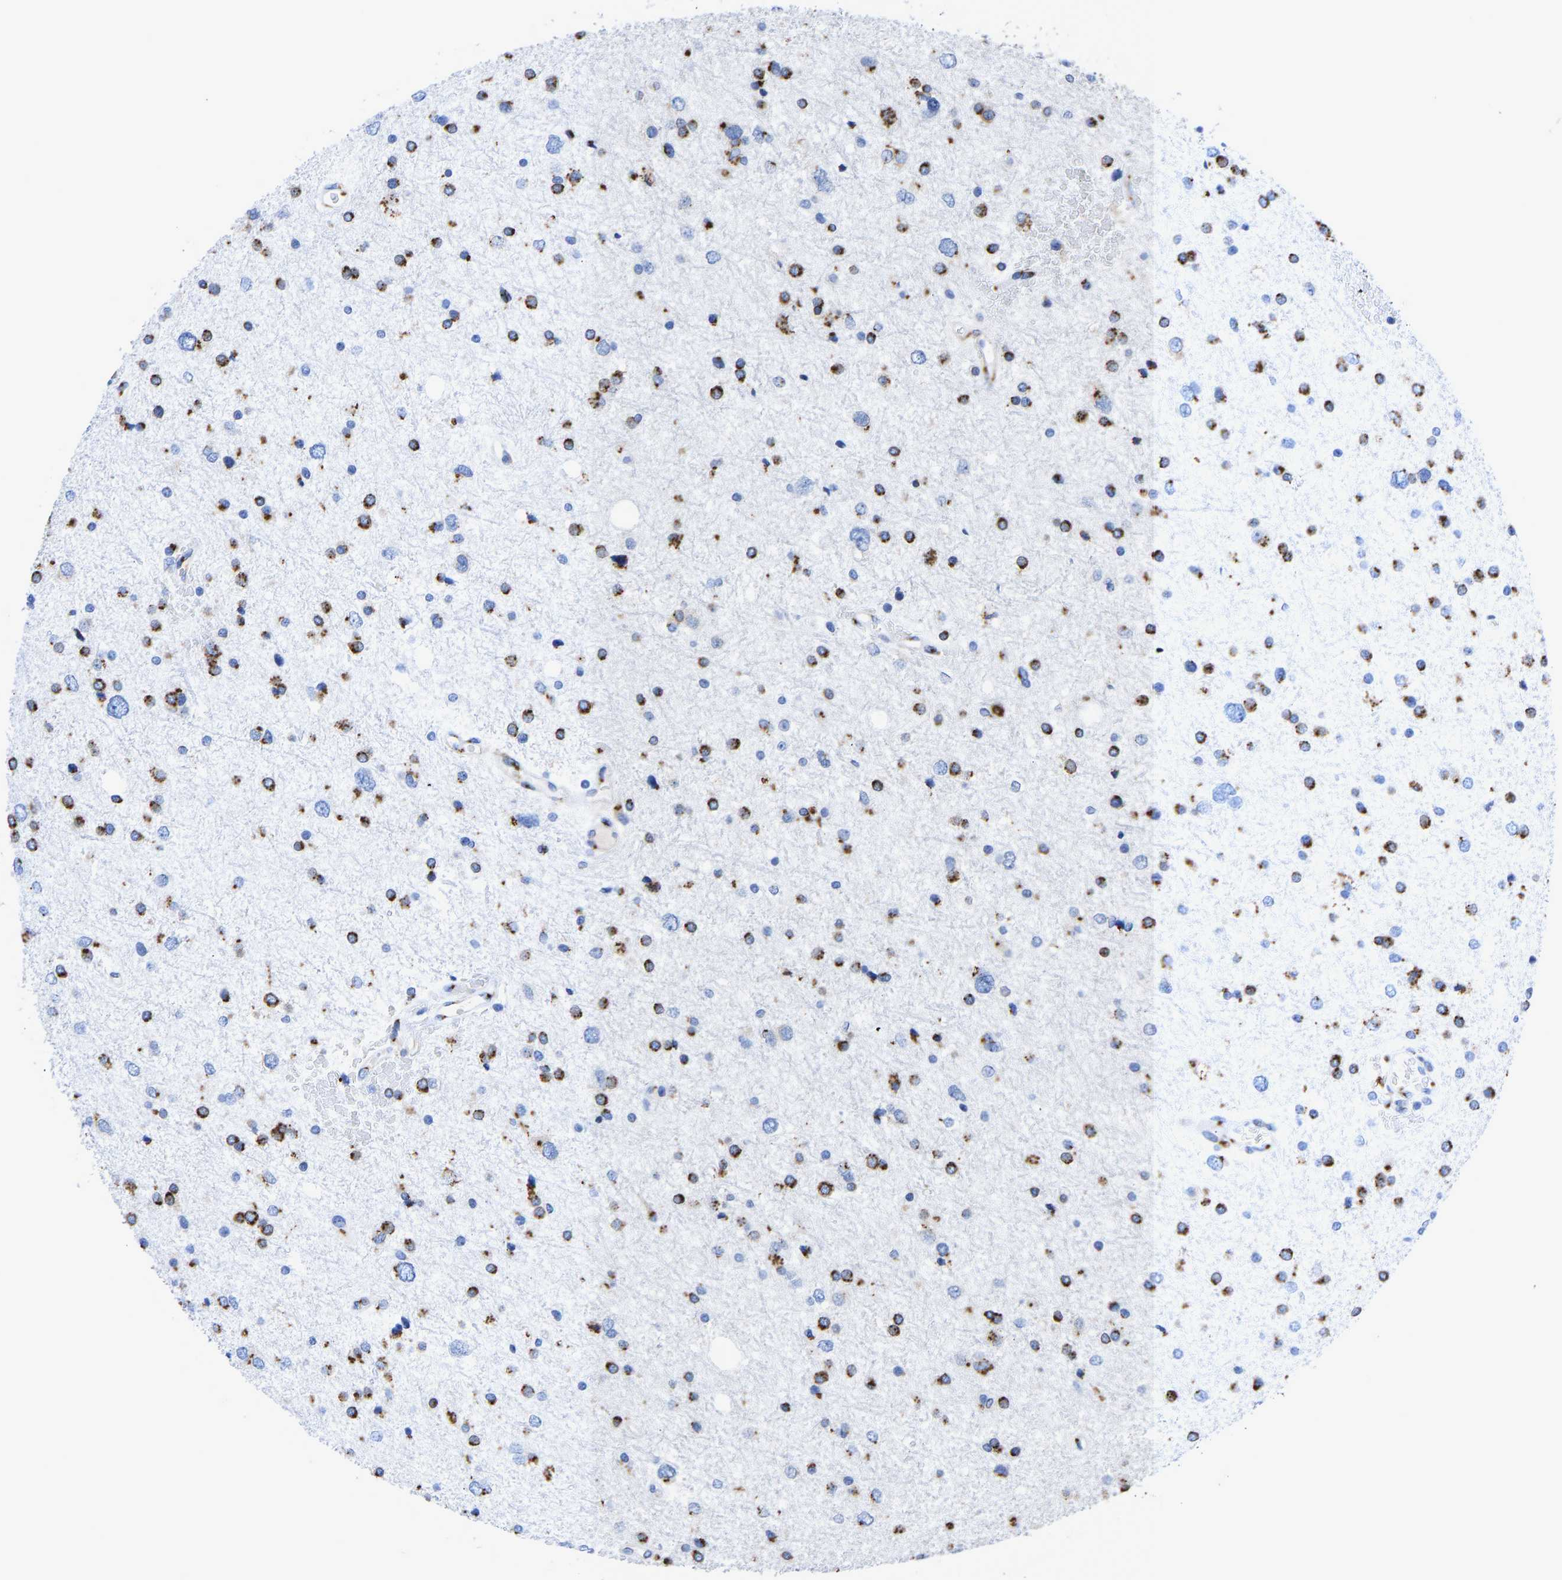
{"staining": {"intensity": "strong", "quantity": "25%-75%", "location": "cytoplasmic/membranous"}, "tissue": "glioma", "cell_type": "Tumor cells", "image_type": "cancer", "snomed": [{"axis": "morphology", "description": "Glioma, malignant, Low grade"}, {"axis": "topography", "description": "Brain"}], "caption": "Immunohistochemistry histopathology image of neoplastic tissue: human glioma stained using immunohistochemistry (IHC) exhibits high levels of strong protein expression localized specifically in the cytoplasmic/membranous of tumor cells, appearing as a cytoplasmic/membranous brown color.", "gene": "TMEM87A", "patient": {"sex": "female", "age": 37}}